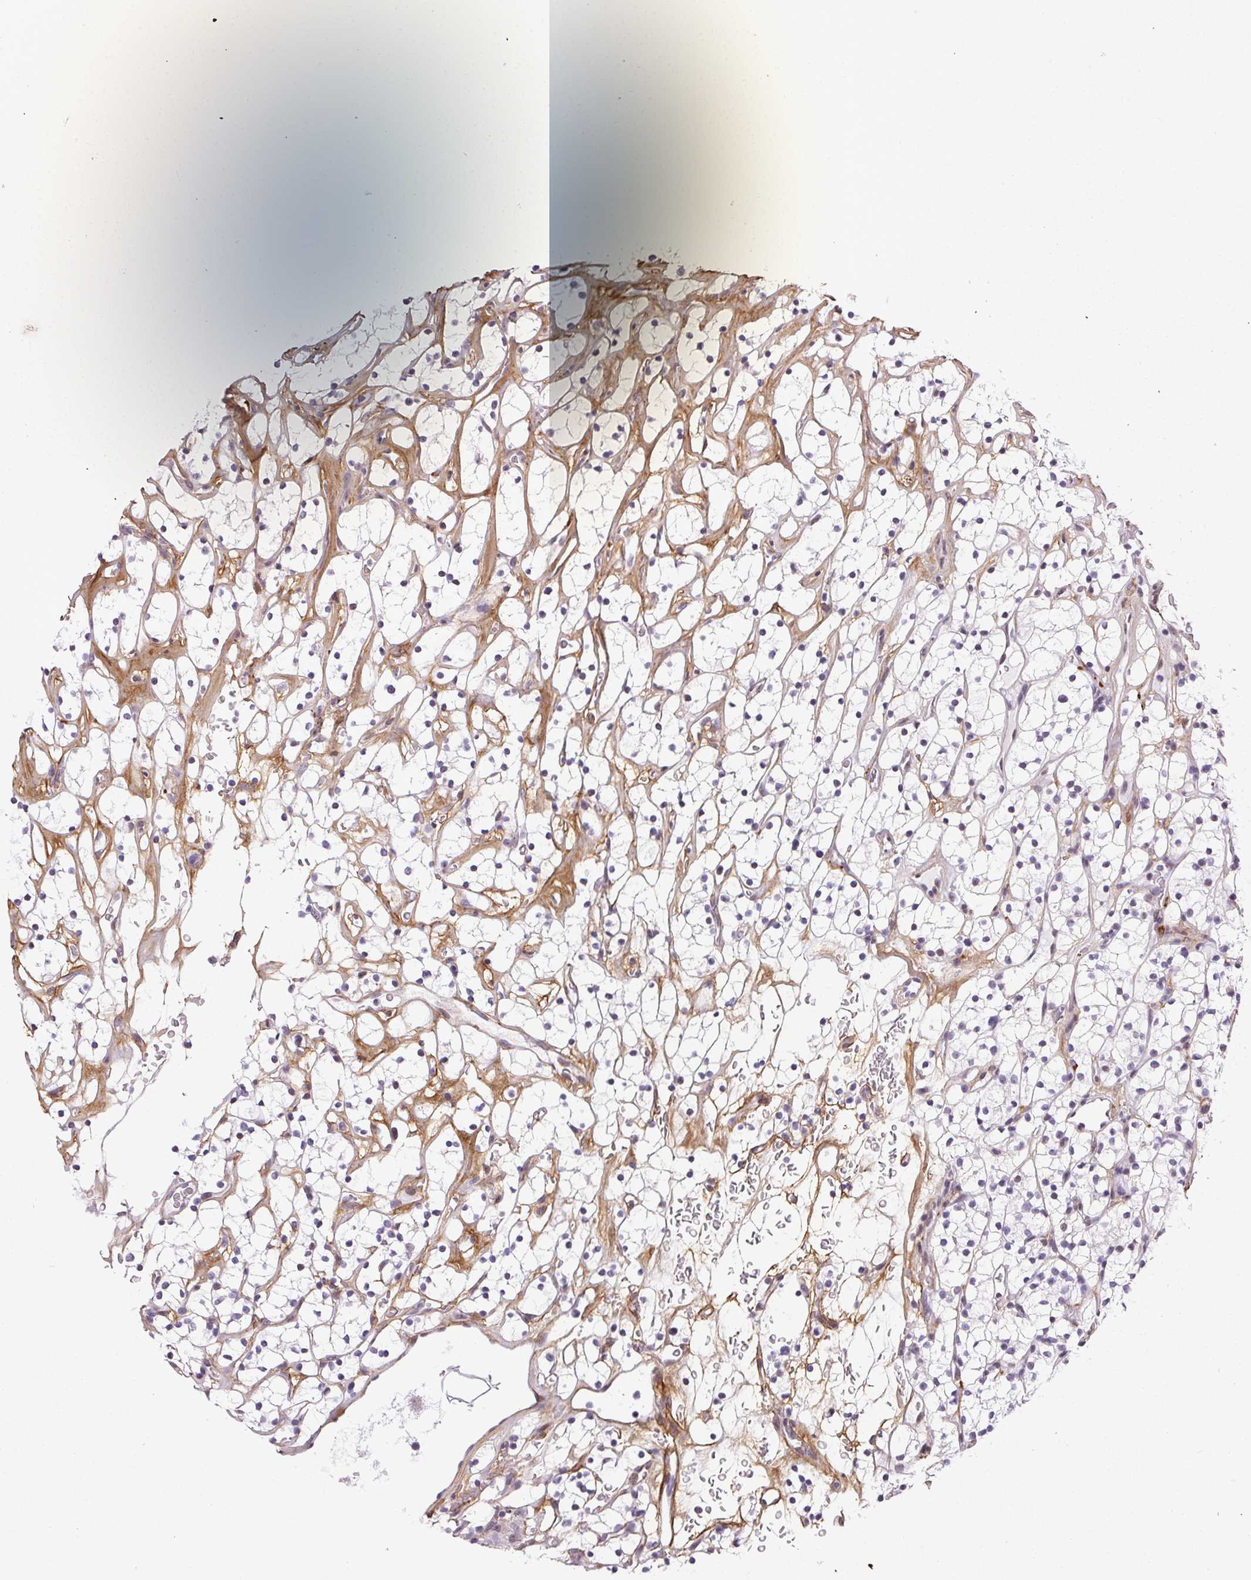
{"staining": {"intensity": "negative", "quantity": "none", "location": "none"}, "tissue": "renal cancer", "cell_type": "Tumor cells", "image_type": "cancer", "snomed": [{"axis": "morphology", "description": "Adenocarcinoma, NOS"}, {"axis": "topography", "description": "Kidney"}], "caption": "A high-resolution histopathology image shows IHC staining of renal cancer, which shows no significant staining in tumor cells.", "gene": "PDZD2", "patient": {"sex": "female", "age": 64}}